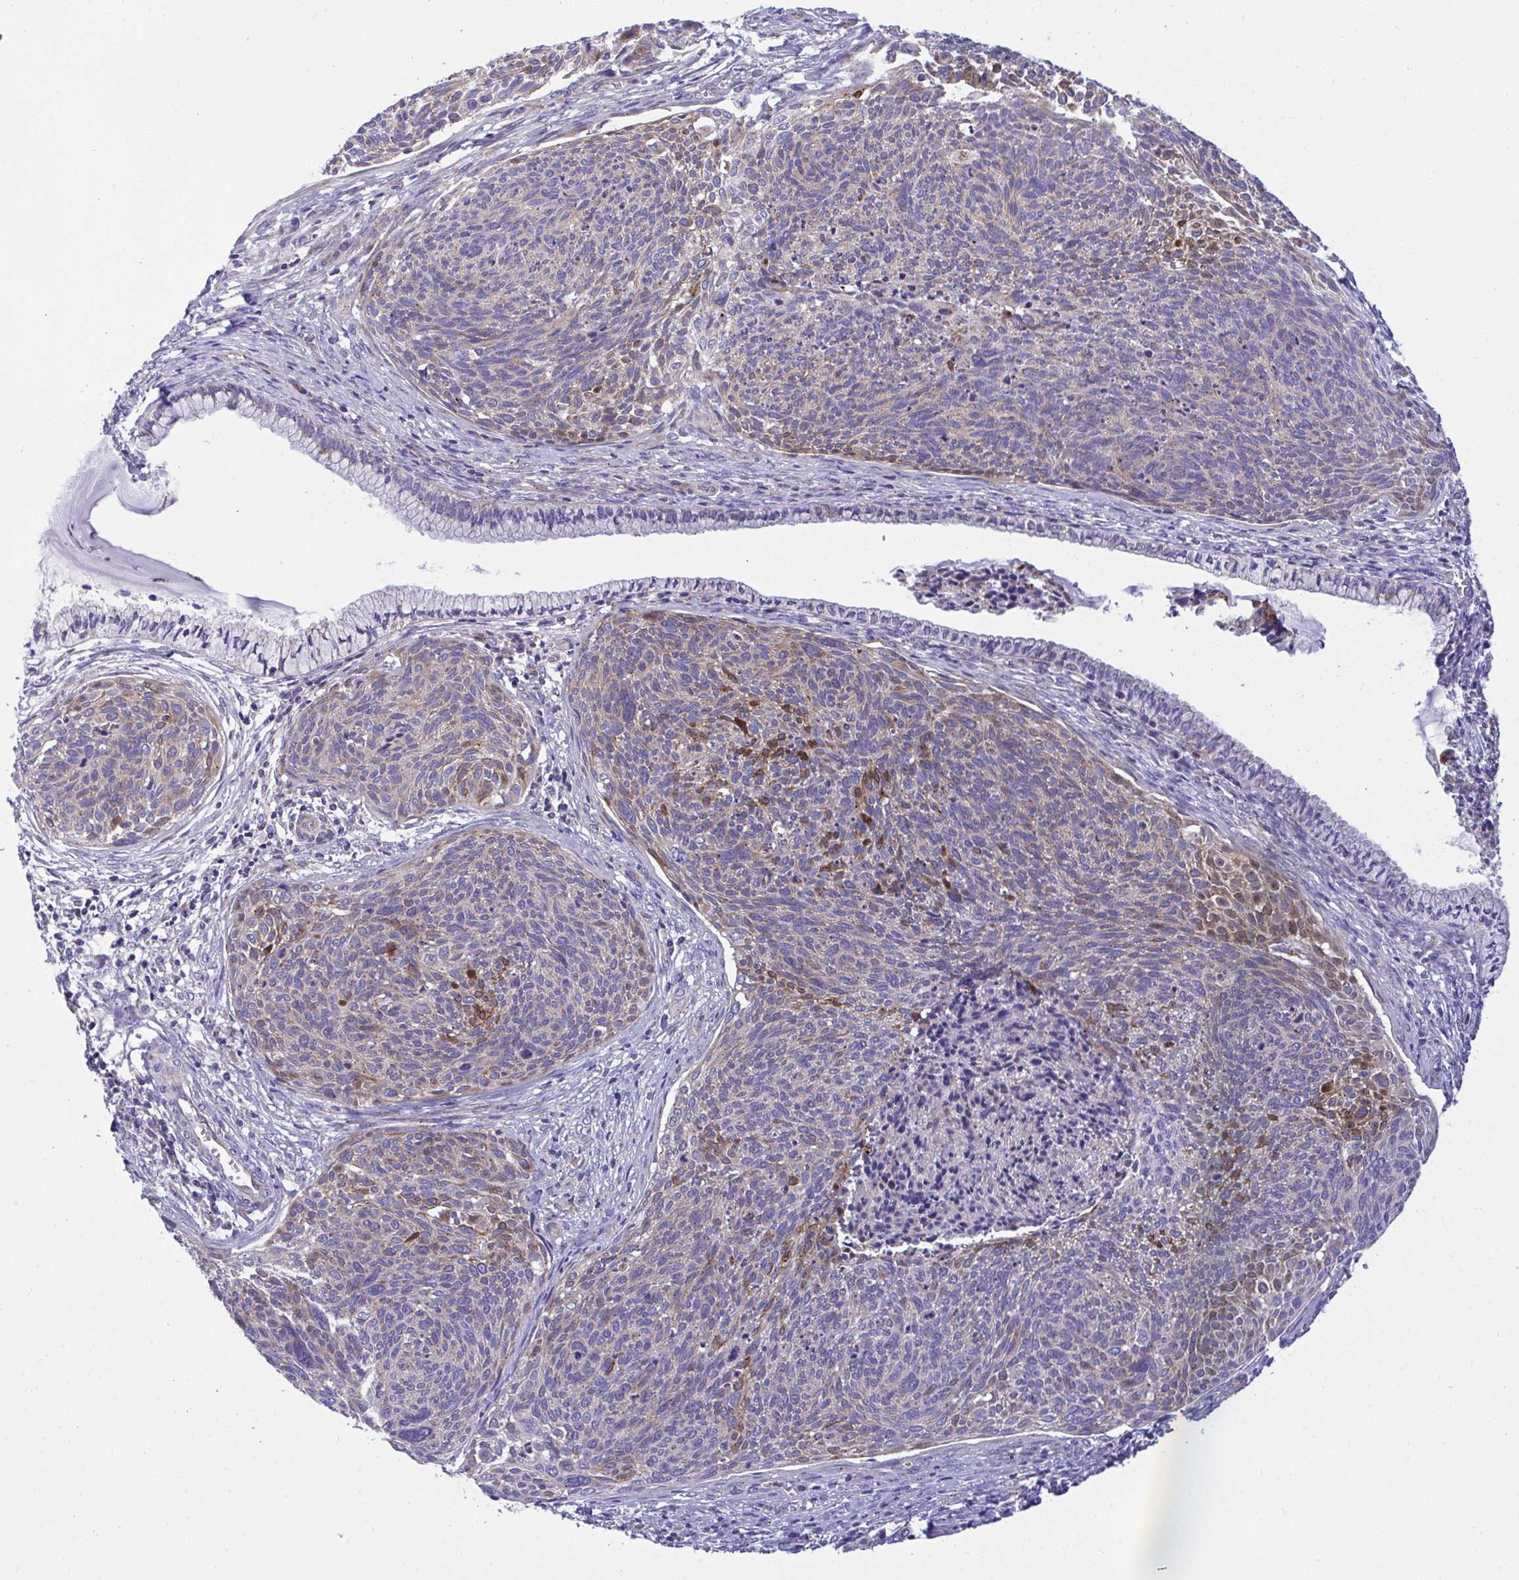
{"staining": {"intensity": "moderate", "quantity": "<25%", "location": "cytoplasmic/membranous"}, "tissue": "cervical cancer", "cell_type": "Tumor cells", "image_type": "cancer", "snomed": [{"axis": "morphology", "description": "Squamous cell carcinoma, NOS"}, {"axis": "topography", "description": "Cervix"}], "caption": "This is a histology image of immunohistochemistry staining of cervical squamous cell carcinoma, which shows moderate positivity in the cytoplasmic/membranous of tumor cells.", "gene": "MRPS16", "patient": {"sex": "female", "age": 49}}